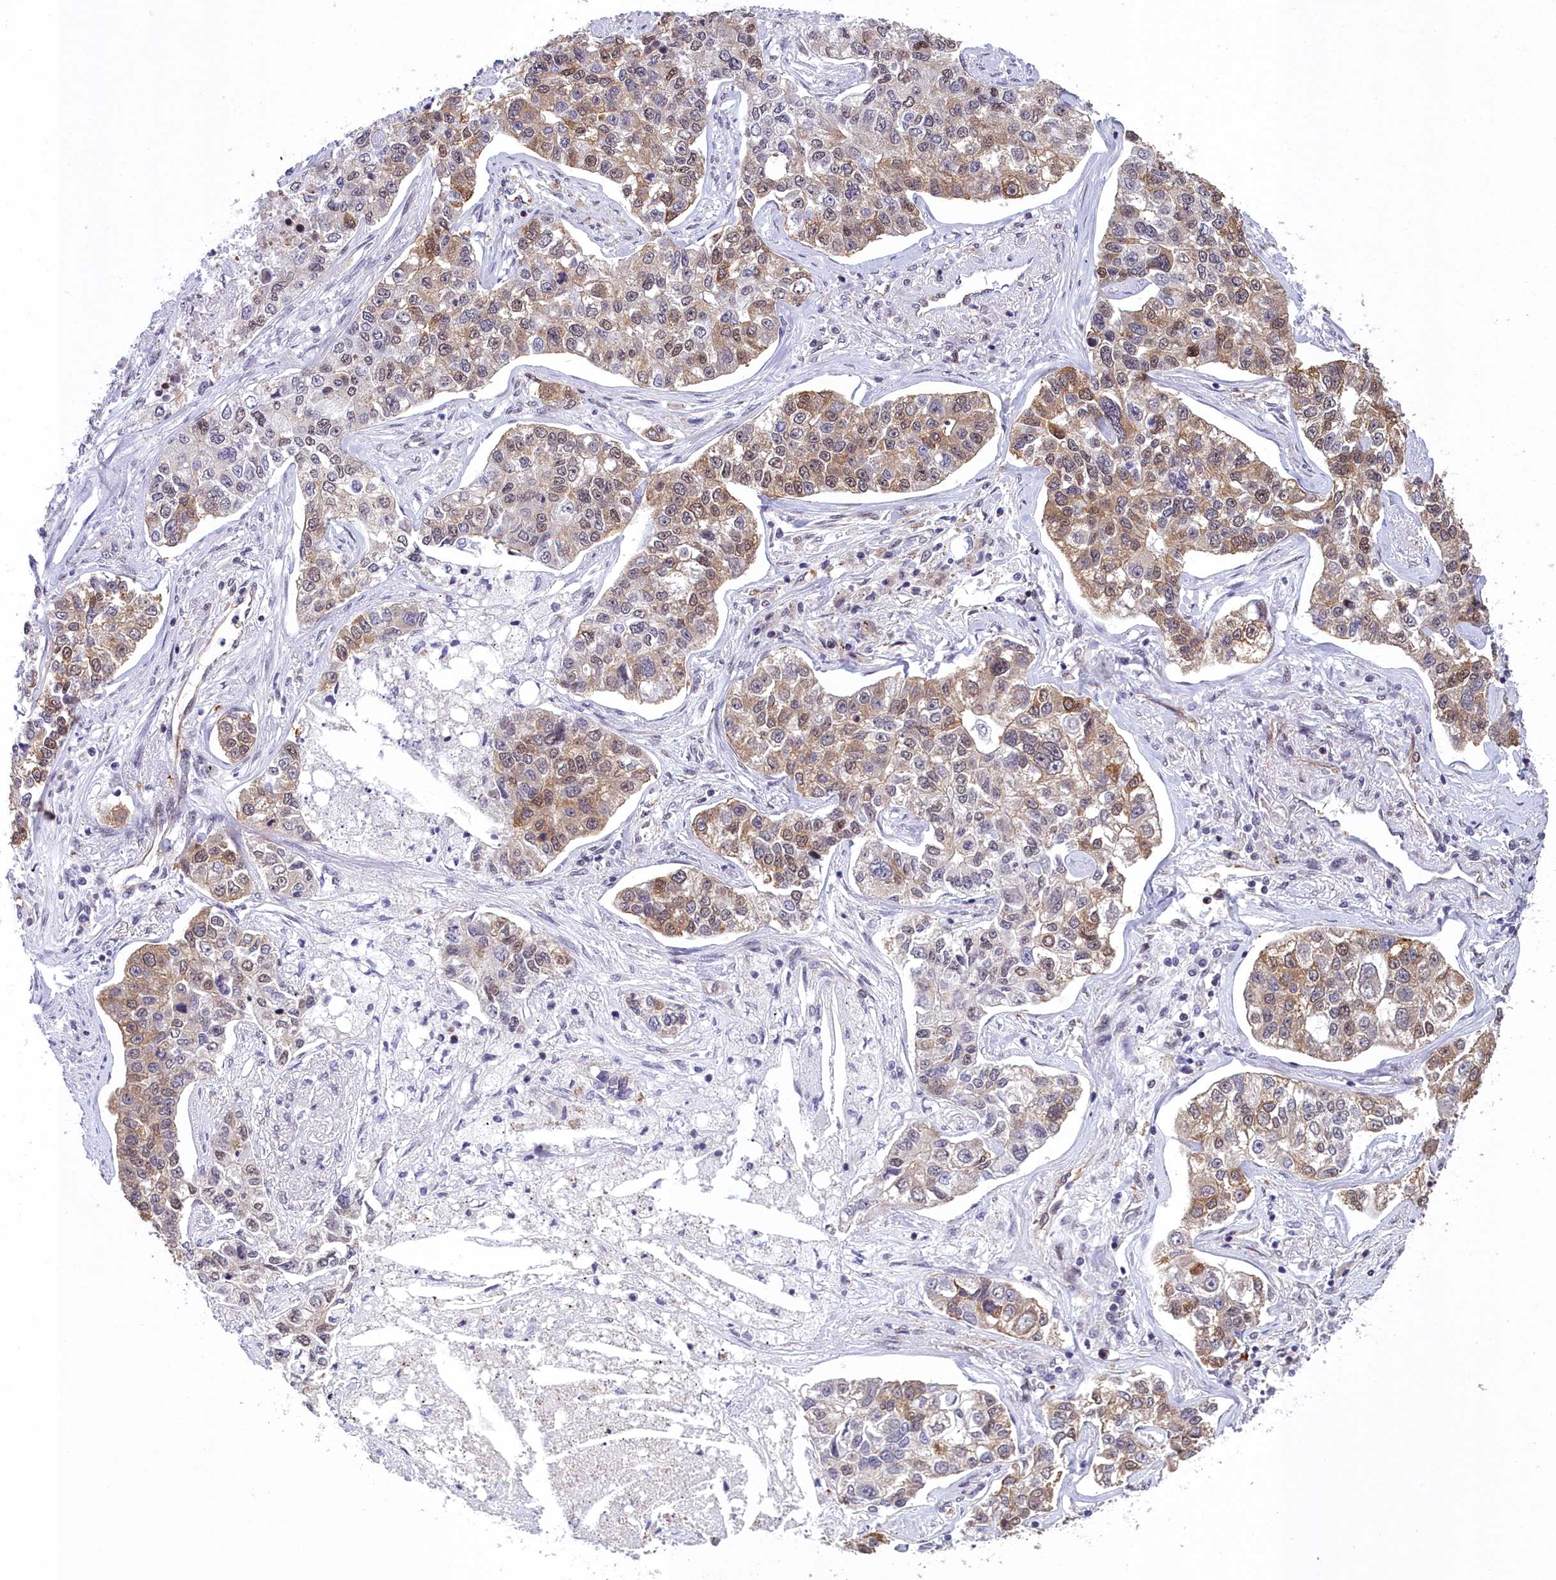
{"staining": {"intensity": "moderate", "quantity": "25%-75%", "location": "cytoplasmic/membranous,nuclear"}, "tissue": "lung cancer", "cell_type": "Tumor cells", "image_type": "cancer", "snomed": [{"axis": "morphology", "description": "Adenocarcinoma, NOS"}, {"axis": "topography", "description": "Lung"}], "caption": "Immunohistochemistry (IHC) histopathology image of human lung cancer stained for a protein (brown), which demonstrates medium levels of moderate cytoplasmic/membranous and nuclear staining in about 25%-75% of tumor cells.", "gene": "CCDC97", "patient": {"sex": "male", "age": 49}}